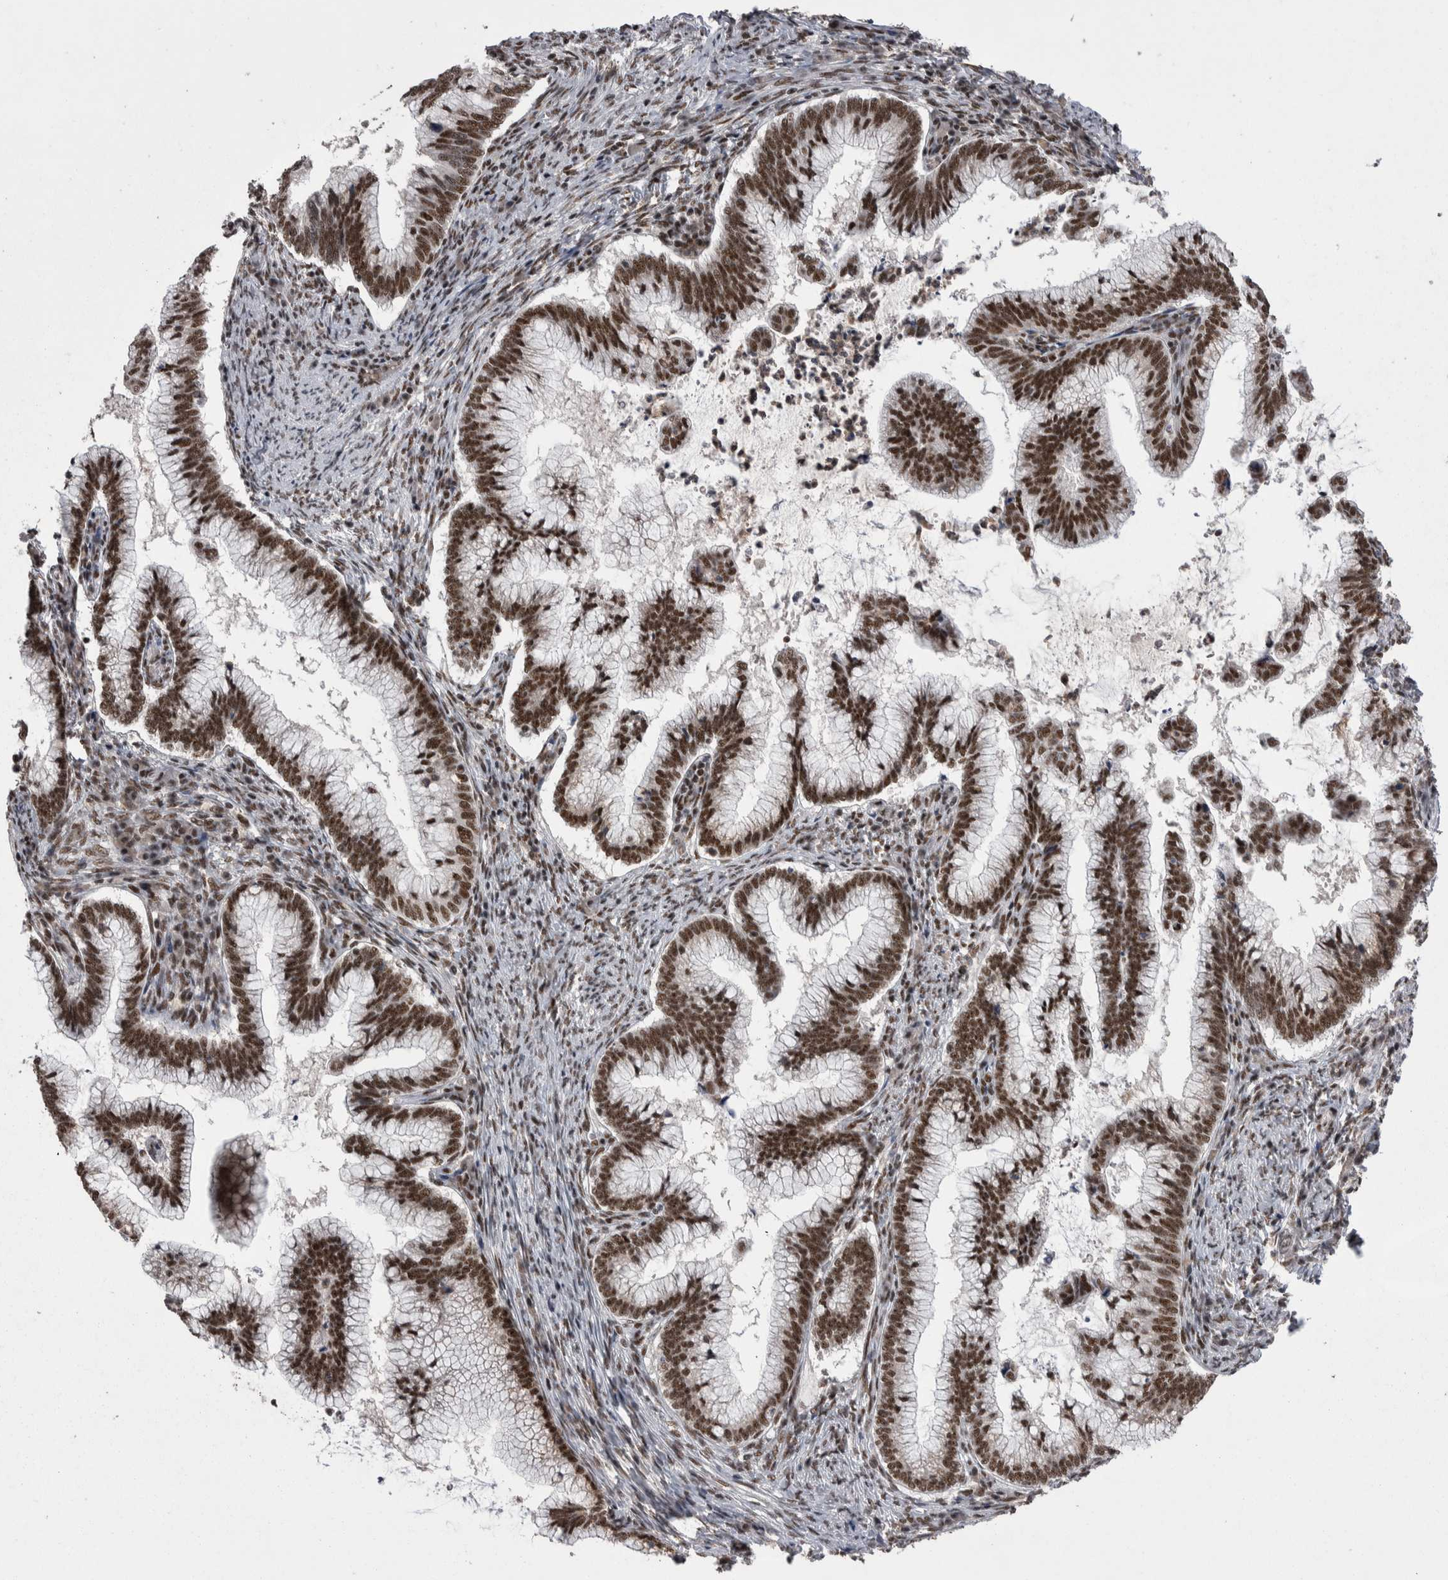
{"staining": {"intensity": "strong", "quantity": ">75%", "location": "nuclear"}, "tissue": "cervical cancer", "cell_type": "Tumor cells", "image_type": "cancer", "snomed": [{"axis": "morphology", "description": "Adenocarcinoma, NOS"}, {"axis": "topography", "description": "Cervix"}], "caption": "Cervical cancer stained with a brown dye displays strong nuclear positive positivity in about >75% of tumor cells.", "gene": "DMTF1", "patient": {"sex": "female", "age": 36}}